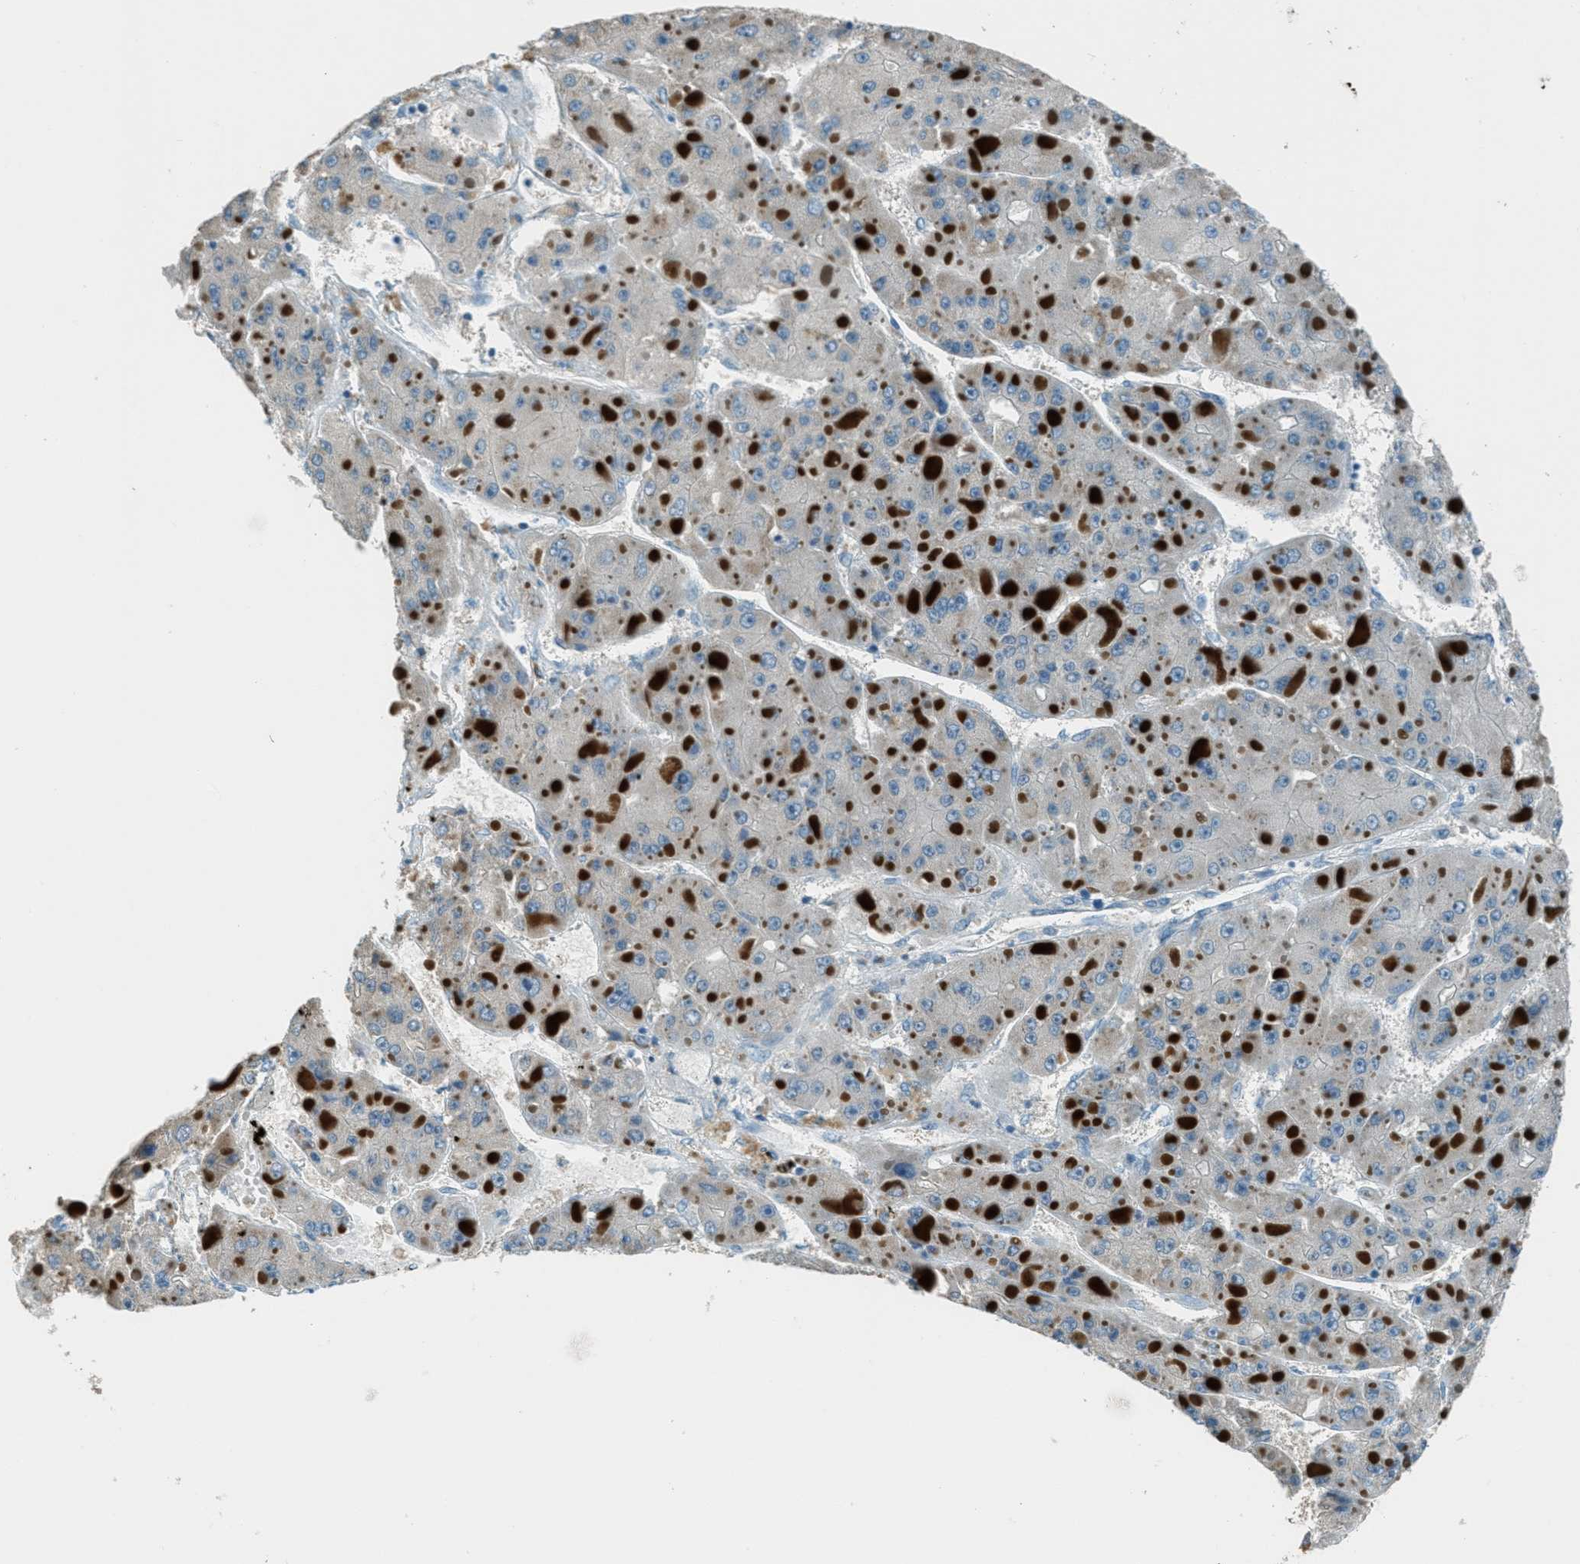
{"staining": {"intensity": "negative", "quantity": "none", "location": "none"}, "tissue": "liver cancer", "cell_type": "Tumor cells", "image_type": "cancer", "snomed": [{"axis": "morphology", "description": "Carcinoma, Hepatocellular, NOS"}, {"axis": "topography", "description": "Liver"}], "caption": "Immunohistochemistry of human liver cancer (hepatocellular carcinoma) demonstrates no expression in tumor cells. (DAB immunohistochemistry (IHC) visualized using brightfield microscopy, high magnification).", "gene": "MSLN", "patient": {"sex": "female", "age": 73}}